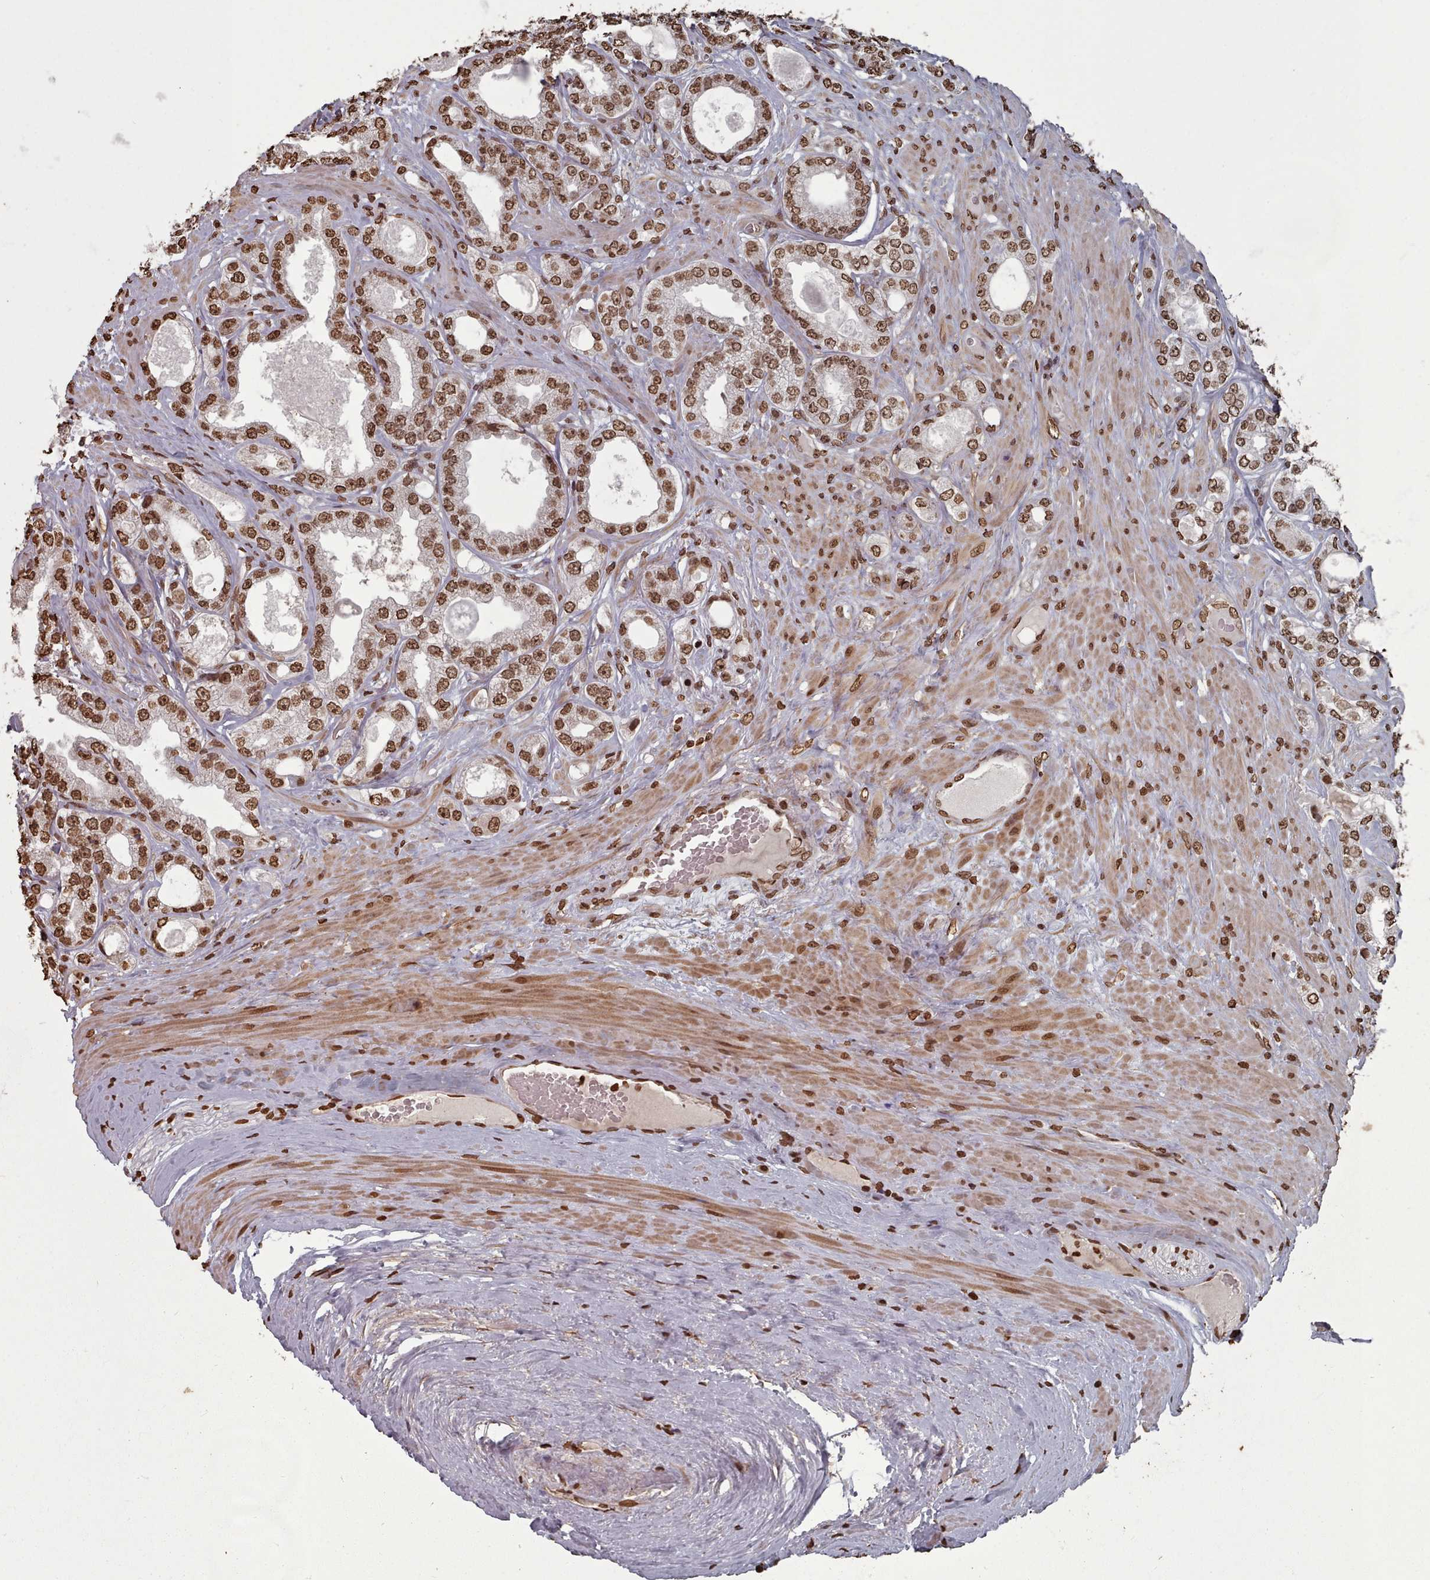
{"staining": {"intensity": "strong", "quantity": ">75%", "location": "nuclear"}, "tissue": "prostate cancer", "cell_type": "Tumor cells", "image_type": "cancer", "snomed": [{"axis": "morphology", "description": "Adenocarcinoma, Low grade"}, {"axis": "topography", "description": "Prostate"}], "caption": "Protein staining of prostate low-grade adenocarcinoma tissue reveals strong nuclear positivity in about >75% of tumor cells.", "gene": "PLEKHG5", "patient": {"sex": "male", "age": 63}}